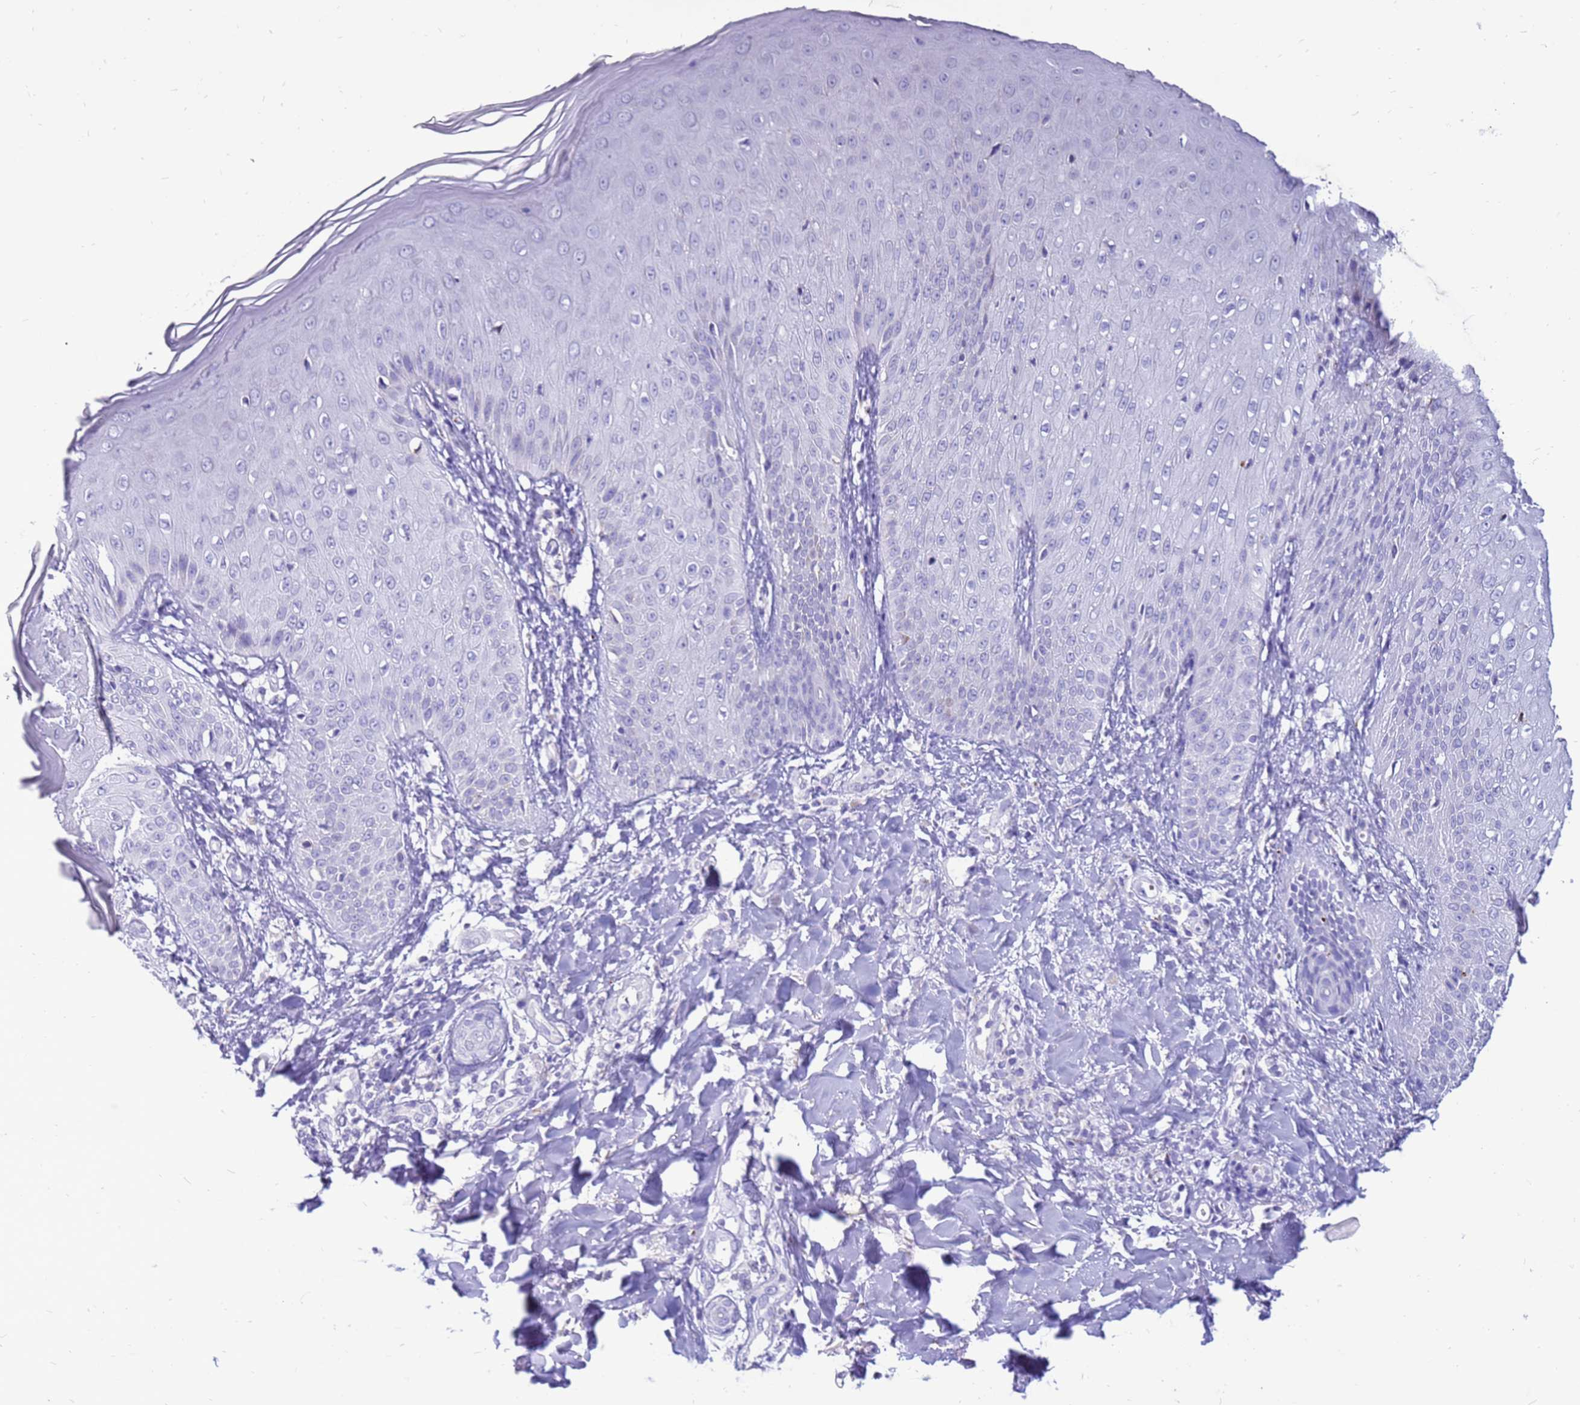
{"staining": {"intensity": "negative", "quantity": "none", "location": "none"}, "tissue": "skin", "cell_type": "Epidermal cells", "image_type": "normal", "snomed": [{"axis": "morphology", "description": "Normal tissue, NOS"}, {"axis": "morphology", "description": "Inflammation, NOS"}, {"axis": "topography", "description": "Soft tissue"}, {"axis": "topography", "description": "Anal"}], "caption": "Immunohistochemistry image of unremarkable skin: skin stained with DAB reveals no significant protein positivity in epidermal cells.", "gene": "PDE10A", "patient": {"sex": "female", "age": 15}}